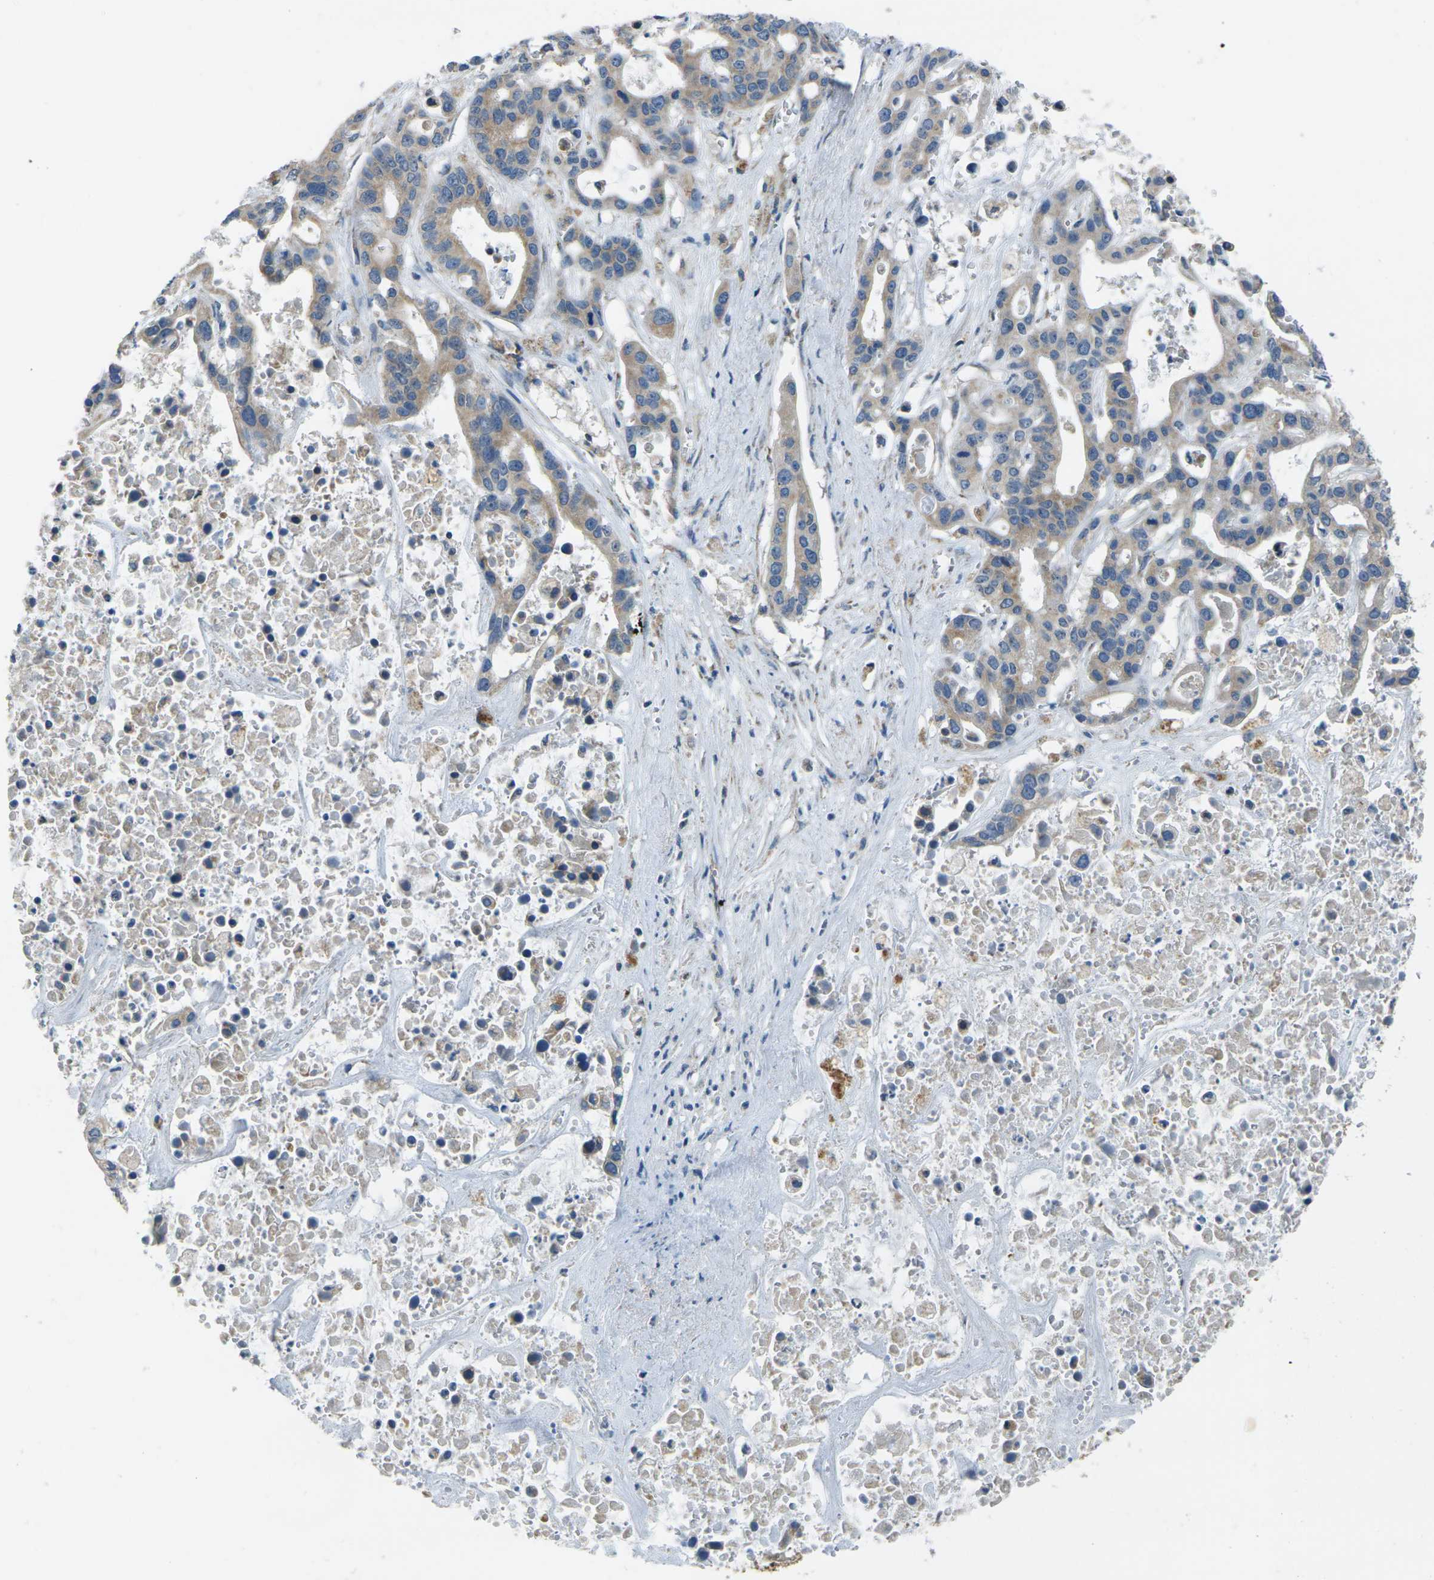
{"staining": {"intensity": "weak", "quantity": ">75%", "location": "cytoplasmic/membranous"}, "tissue": "liver cancer", "cell_type": "Tumor cells", "image_type": "cancer", "snomed": [{"axis": "morphology", "description": "Cholangiocarcinoma"}, {"axis": "topography", "description": "Liver"}], "caption": "A brown stain shows weak cytoplasmic/membranous positivity of a protein in cholangiocarcinoma (liver) tumor cells.", "gene": "TMEM120B", "patient": {"sex": "female", "age": 65}}